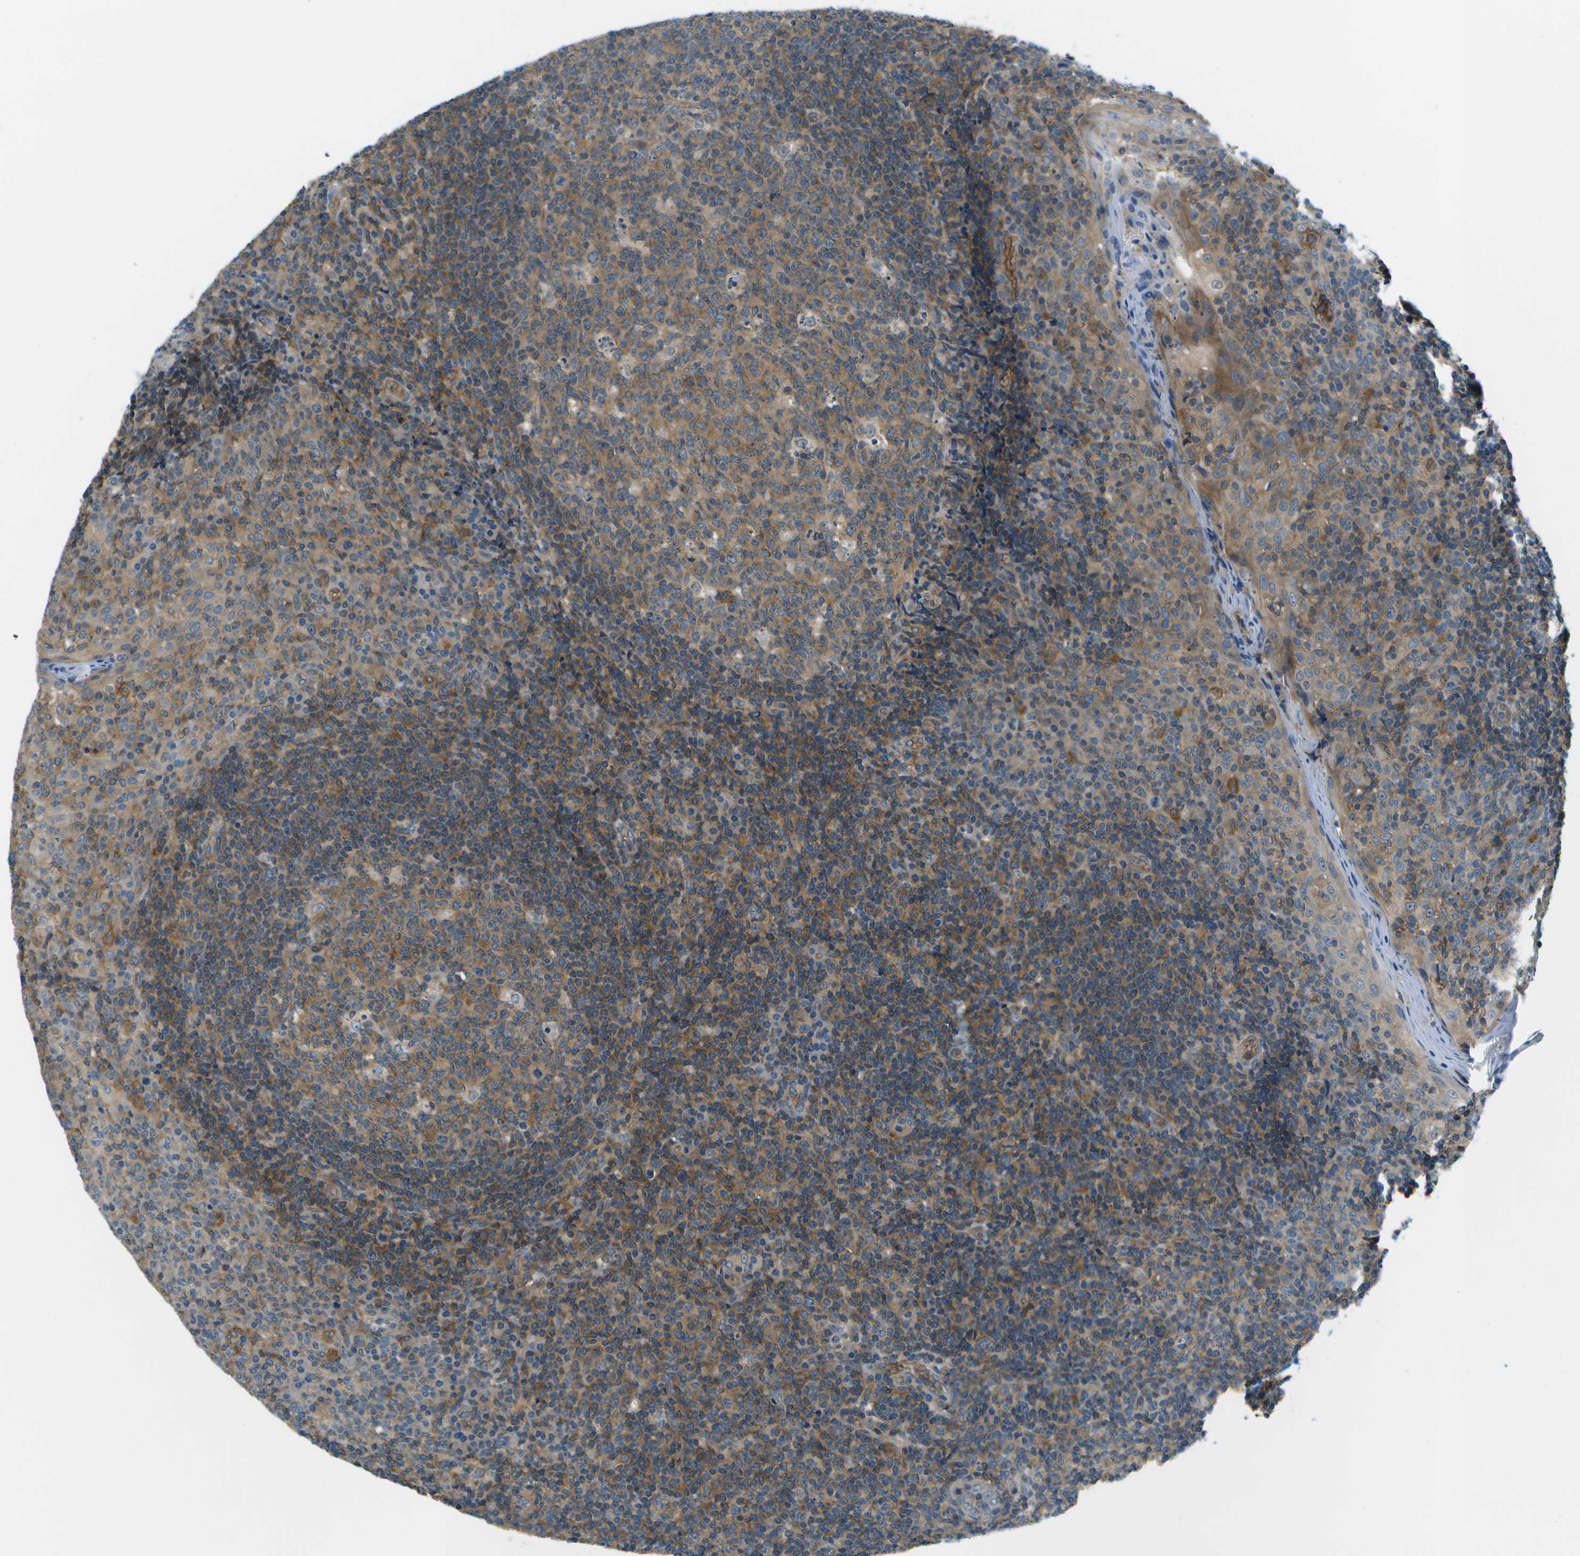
{"staining": {"intensity": "moderate", "quantity": ">75%", "location": "cytoplasmic/membranous"}, "tissue": "tonsil", "cell_type": "Germinal center cells", "image_type": "normal", "snomed": [{"axis": "morphology", "description": "Normal tissue, NOS"}, {"axis": "topography", "description": "Tonsil"}], "caption": "The photomicrograph demonstrates staining of unremarkable tonsil, revealing moderate cytoplasmic/membranous protein expression (brown color) within germinal center cells.", "gene": "CTIF", "patient": {"sex": "female", "age": 19}}